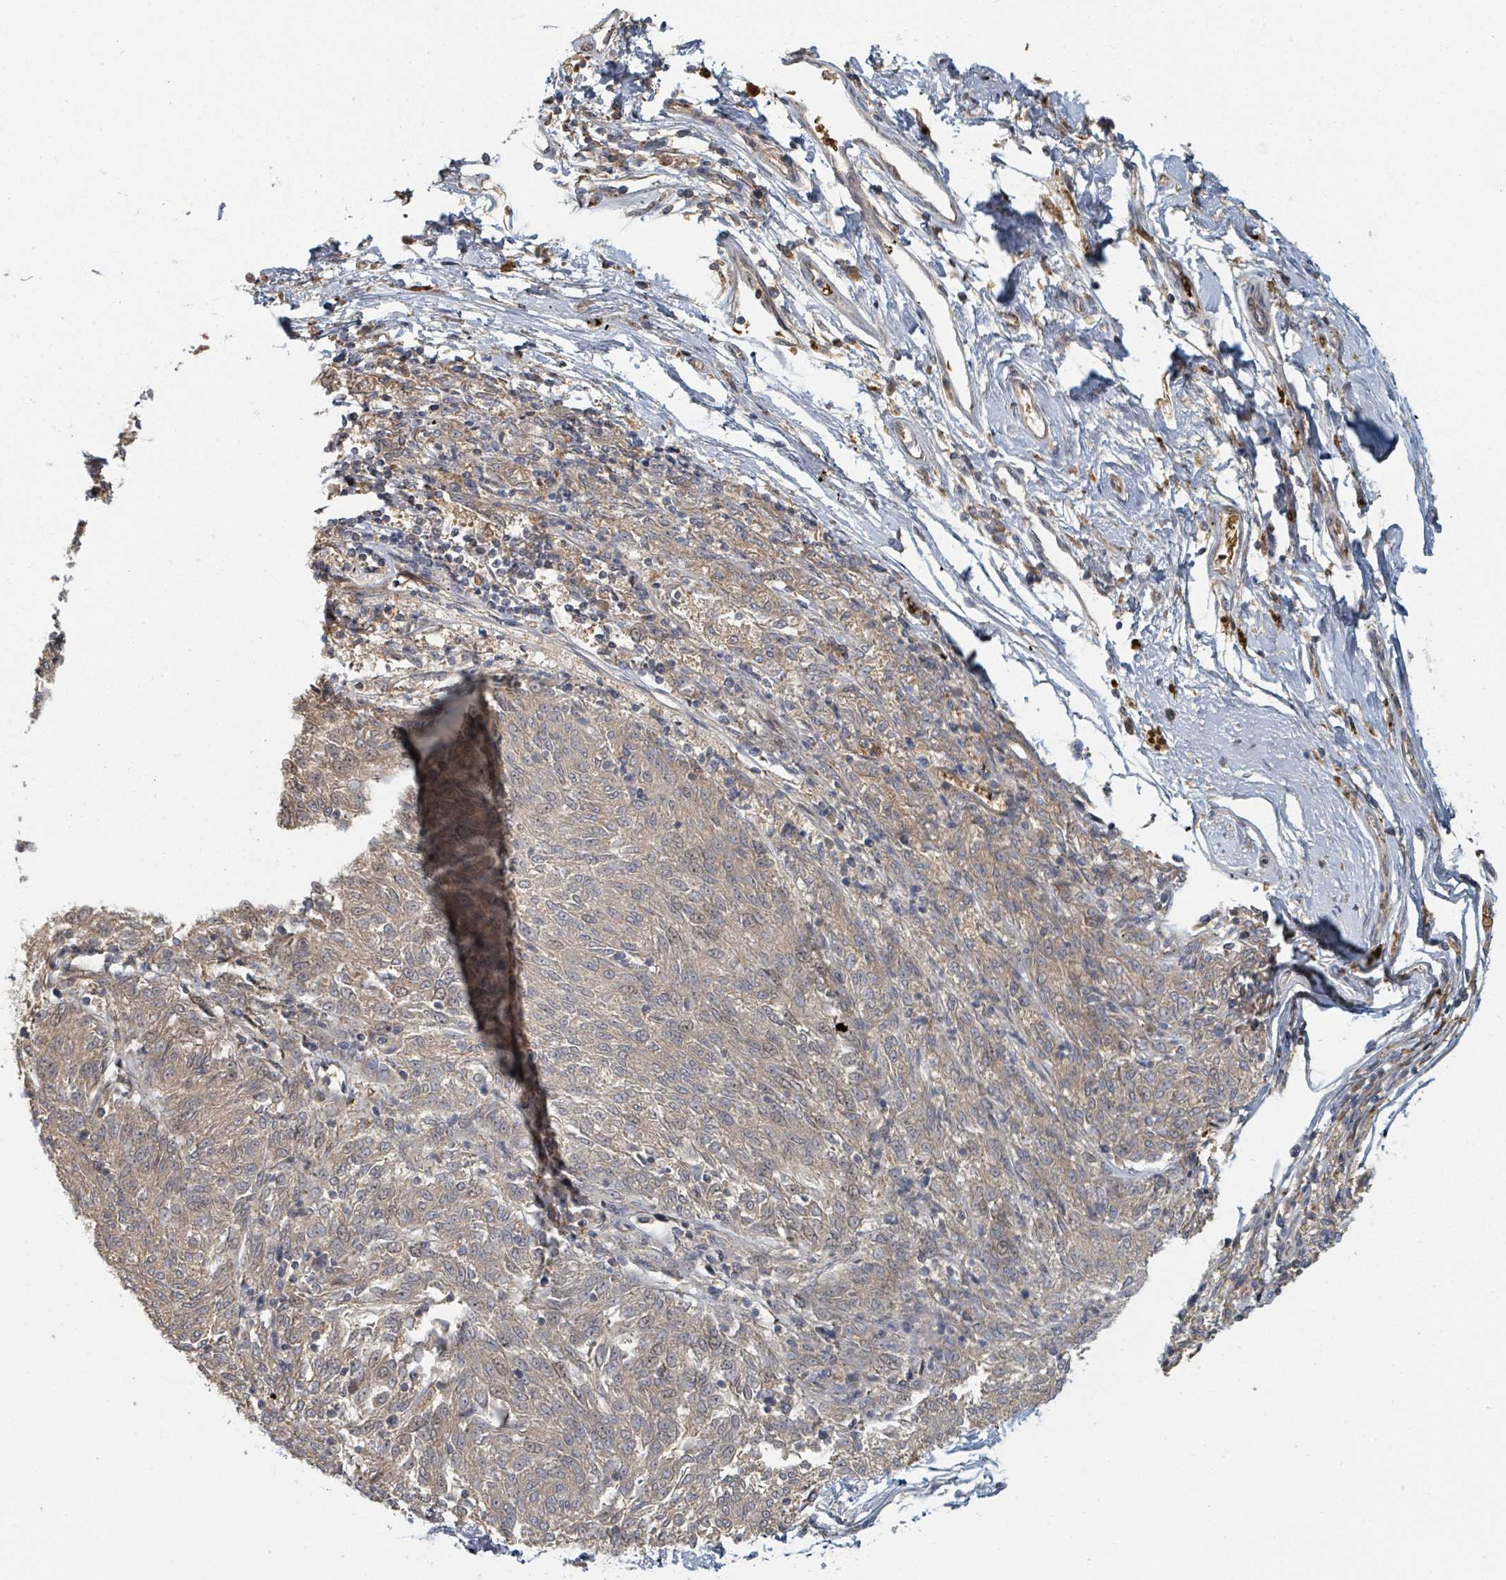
{"staining": {"intensity": "weak", "quantity": "25%-75%", "location": "cytoplasmic/membranous"}, "tissue": "melanoma", "cell_type": "Tumor cells", "image_type": "cancer", "snomed": [{"axis": "morphology", "description": "Malignant melanoma, NOS"}, {"axis": "topography", "description": "Skin"}], "caption": "Immunohistochemistry (IHC) (DAB (3,3'-diaminobenzidine)) staining of human malignant melanoma demonstrates weak cytoplasmic/membranous protein expression in about 25%-75% of tumor cells.", "gene": "TRPC4AP", "patient": {"sex": "female", "age": 72}}